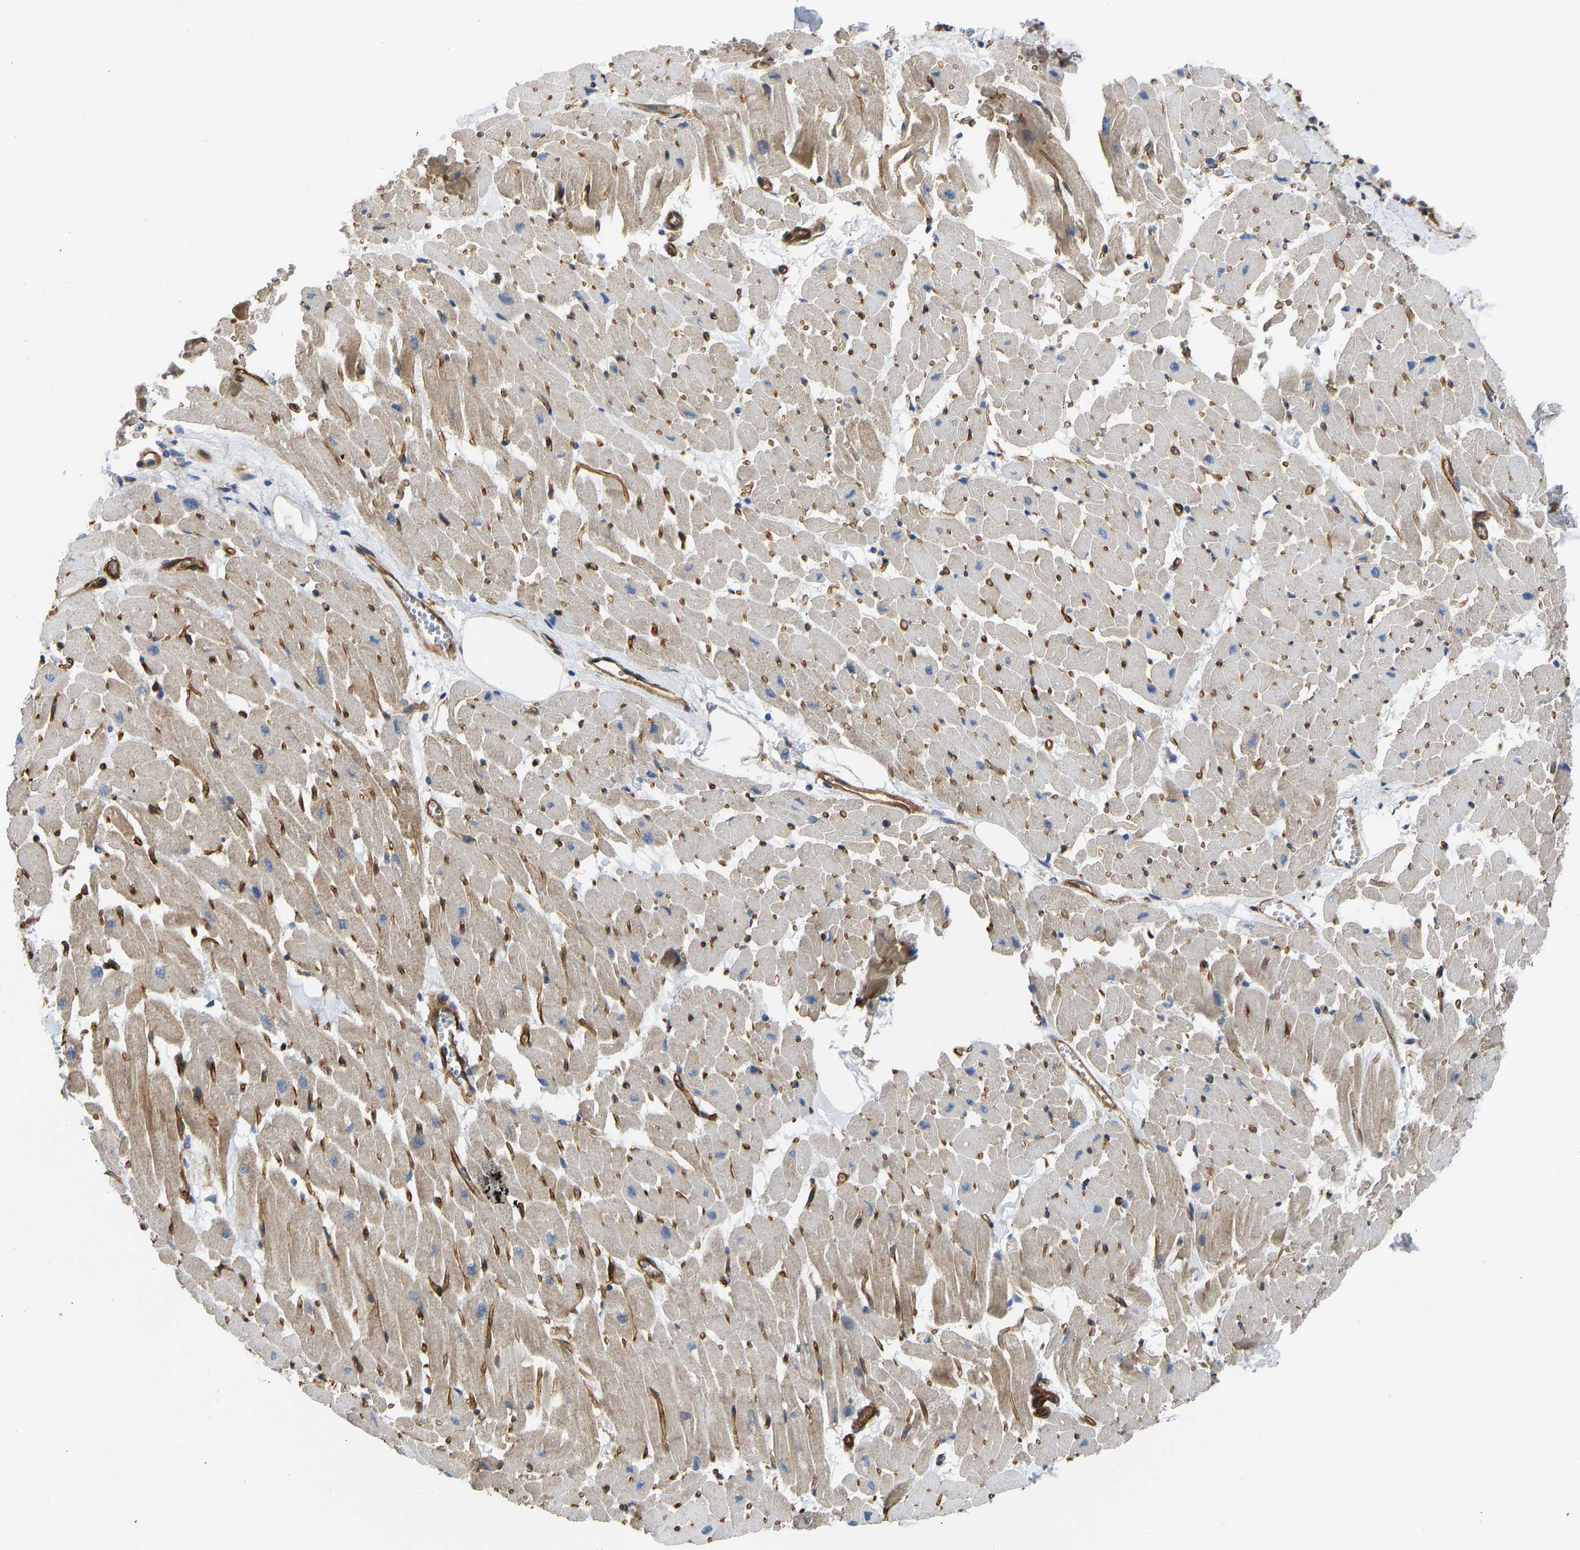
{"staining": {"intensity": "moderate", "quantity": "<25%", "location": "cytoplasmic/membranous"}, "tissue": "heart muscle", "cell_type": "Cardiomyocytes", "image_type": "normal", "snomed": [{"axis": "morphology", "description": "Normal tissue, NOS"}, {"axis": "topography", "description": "Heart"}], "caption": "Protein analysis of benign heart muscle exhibits moderate cytoplasmic/membranous positivity in about <25% of cardiomyocytes.", "gene": "MYO1C", "patient": {"sex": "female", "age": 19}}